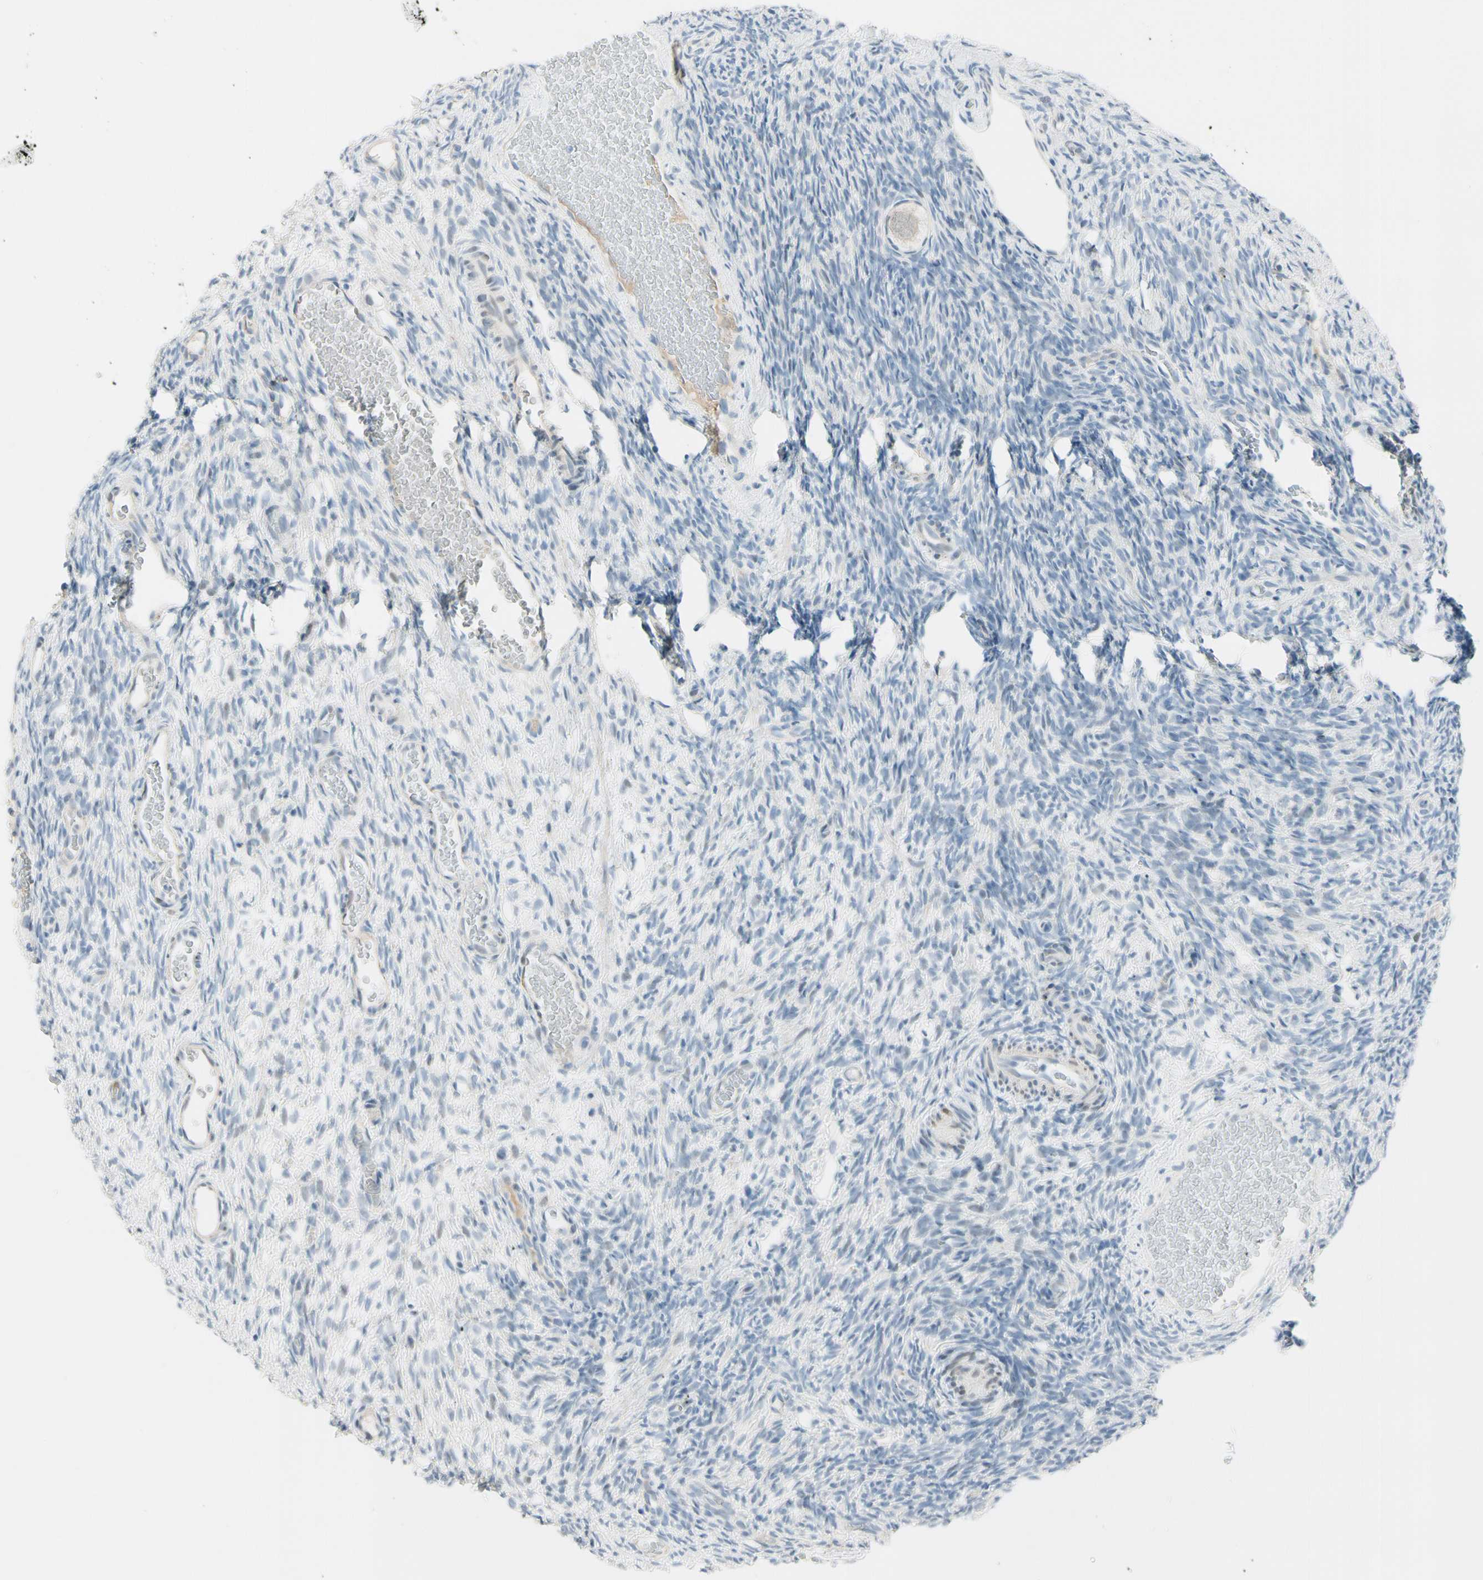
{"staining": {"intensity": "negative", "quantity": "none", "location": "none"}, "tissue": "ovary", "cell_type": "Follicle cells", "image_type": "normal", "snomed": [{"axis": "morphology", "description": "Normal tissue, NOS"}, {"axis": "topography", "description": "Ovary"}], "caption": "This is a image of IHC staining of normal ovary, which shows no staining in follicle cells.", "gene": "B4GALNT1", "patient": {"sex": "female", "age": 35}}